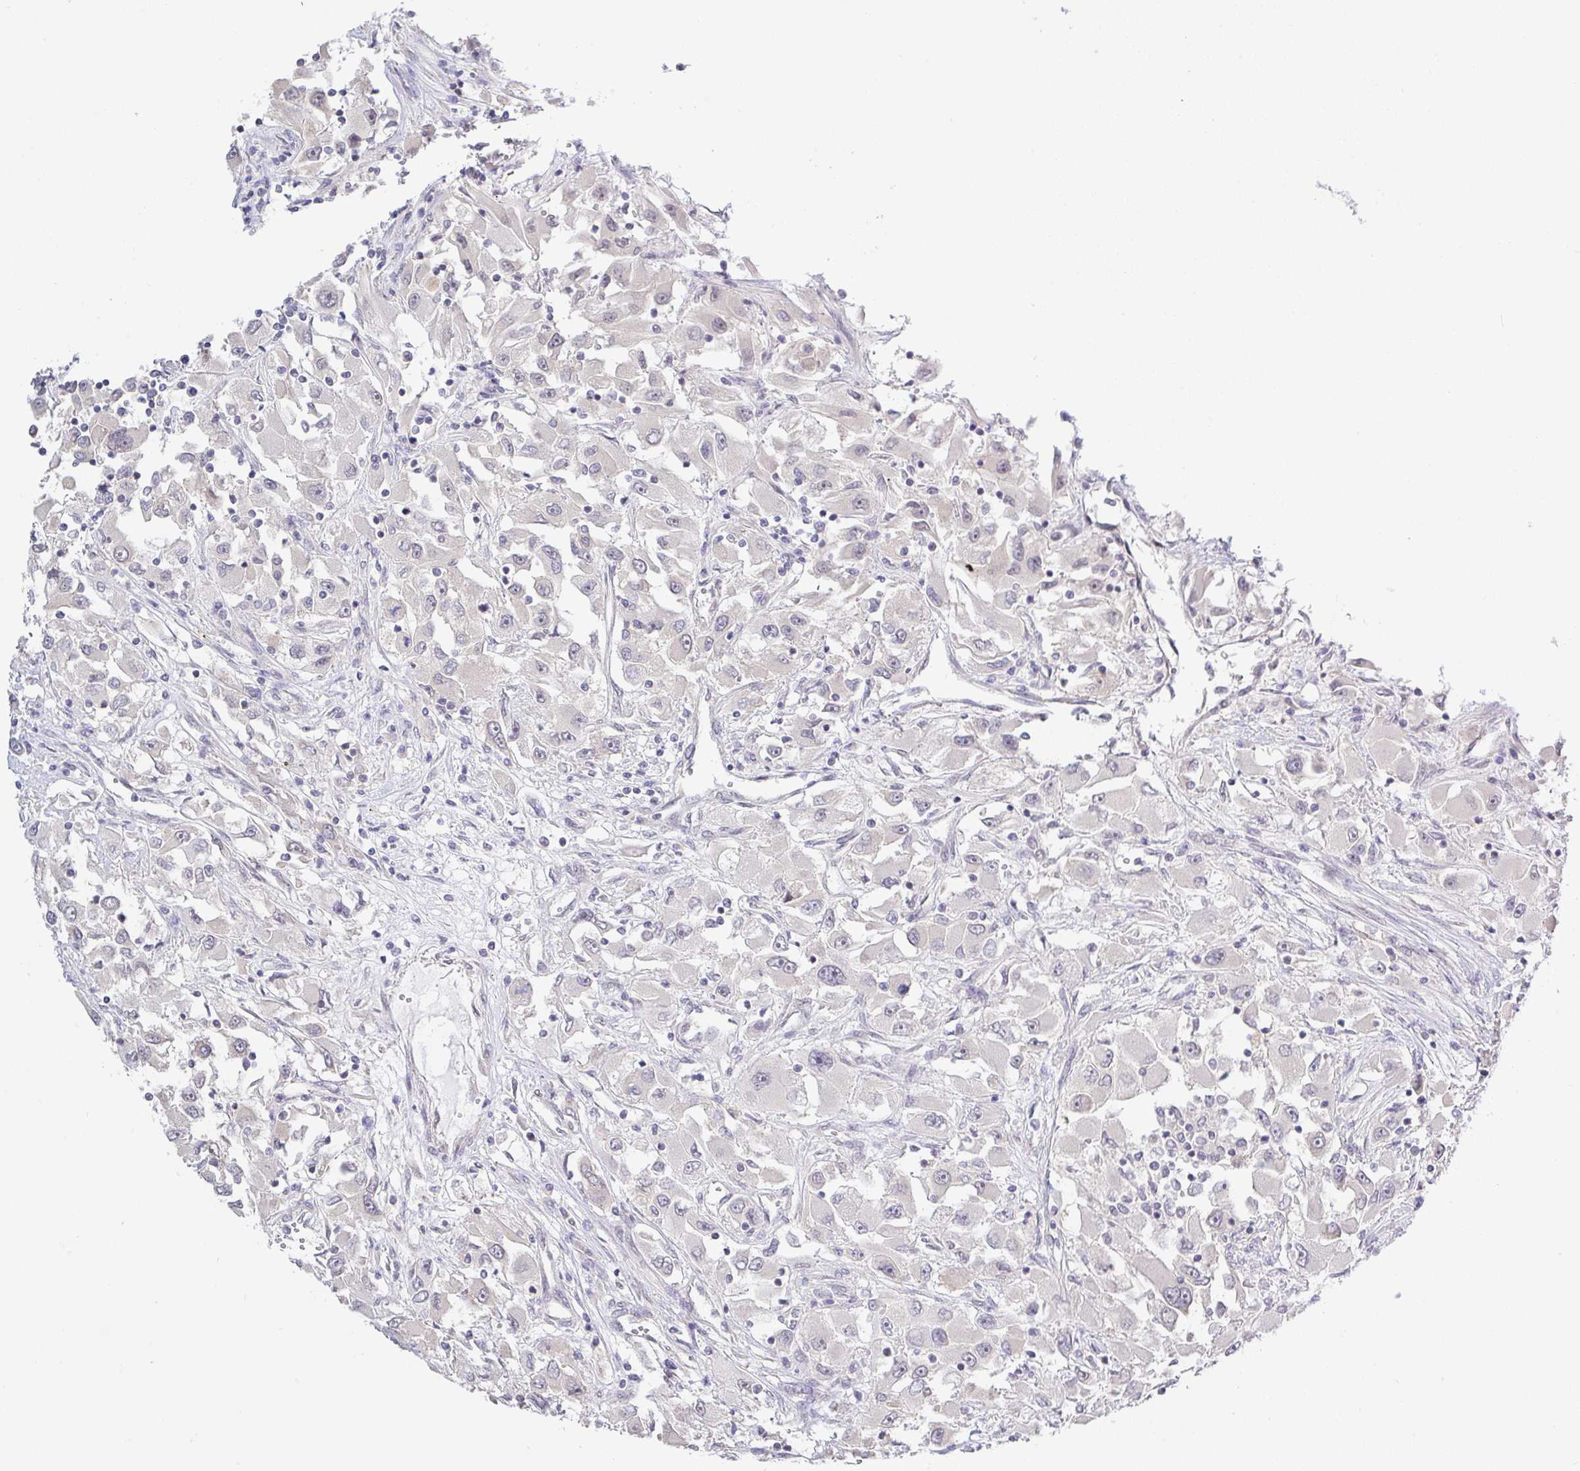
{"staining": {"intensity": "weak", "quantity": "<25%", "location": "nuclear"}, "tissue": "renal cancer", "cell_type": "Tumor cells", "image_type": "cancer", "snomed": [{"axis": "morphology", "description": "Adenocarcinoma, NOS"}, {"axis": "topography", "description": "Kidney"}], "caption": "Immunohistochemistry (IHC) of human renal cancer shows no positivity in tumor cells. (DAB (3,3'-diaminobenzidine) immunohistochemistry visualized using brightfield microscopy, high magnification).", "gene": "HYPK", "patient": {"sex": "female", "age": 52}}